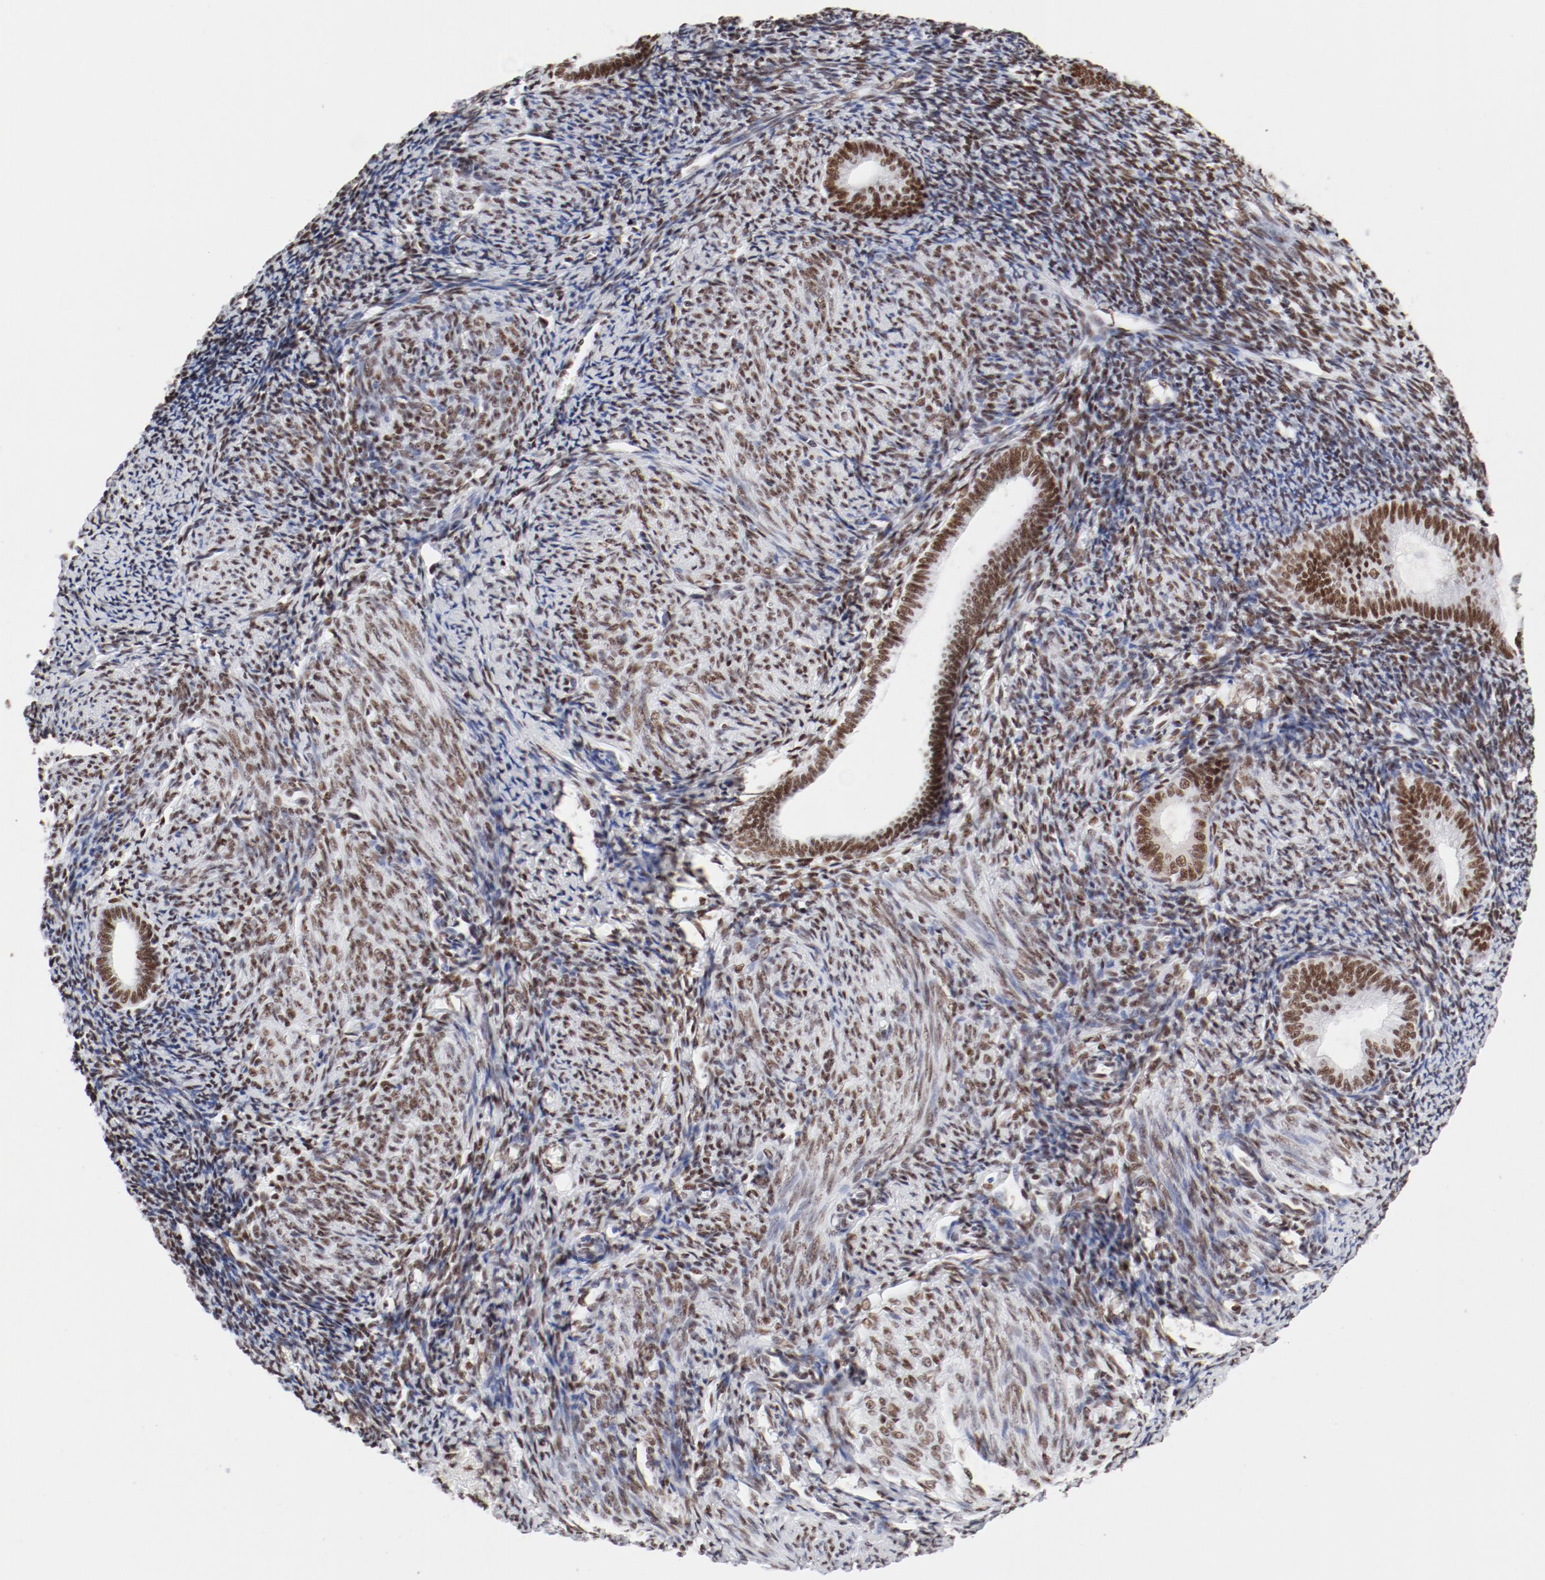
{"staining": {"intensity": "moderate", "quantity": ">75%", "location": "nuclear"}, "tissue": "endometrium", "cell_type": "Cells in endometrial stroma", "image_type": "normal", "snomed": [{"axis": "morphology", "description": "Normal tissue, NOS"}, {"axis": "topography", "description": "Endometrium"}], "caption": "Human endometrium stained for a protein (brown) demonstrates moderate nuclear positive expression in approximately >75% of cells in endometrial stroma.", "gene": "ATF2", "patient": {"sex": "female", "age": 57}}